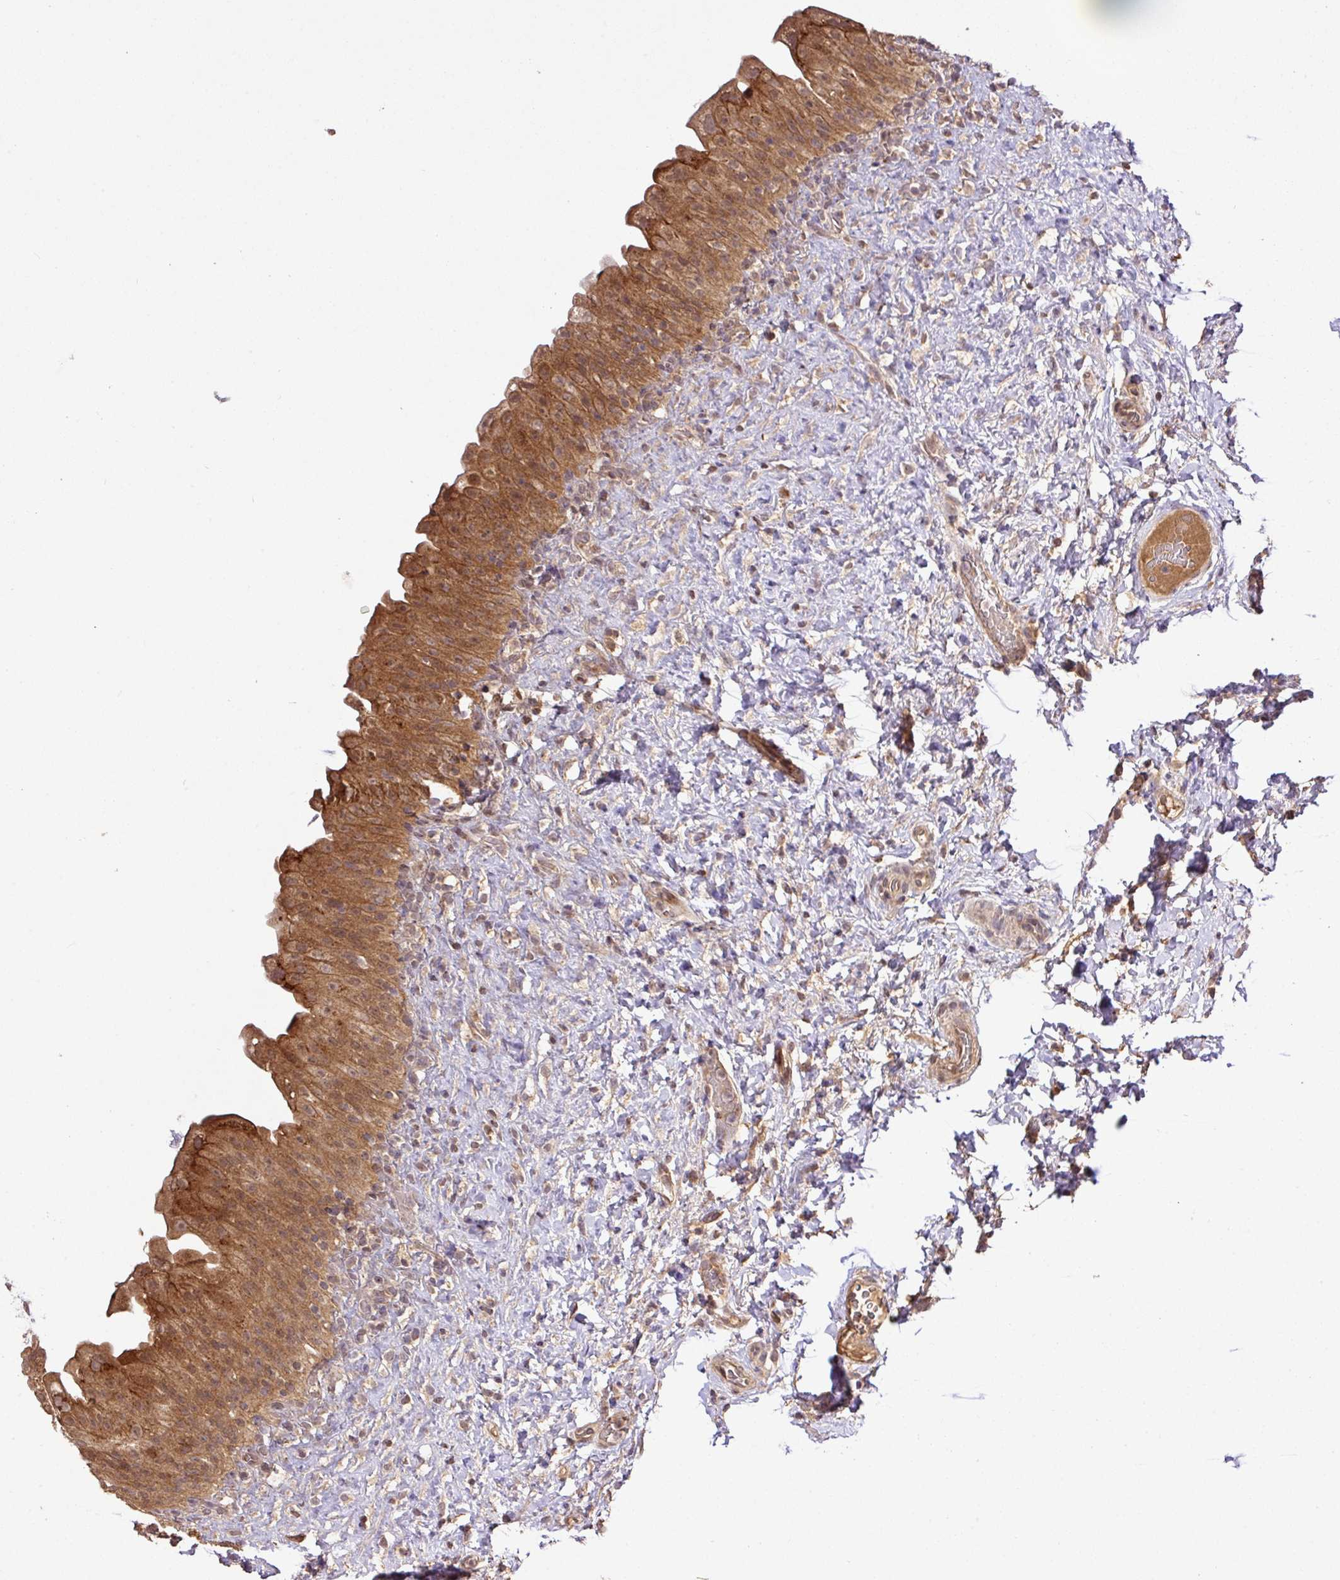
{"staining": {"intensity": "strong", "quantity": ">75%", "location": "cytoplasmic/membranous,nuclear"}, "tissue": "urinary bladder", "cell_type": "Urothelial cells", "image_type": "normal", "snomed": [{"axis": "morphology", "description": "Normal tissue, NOS"}, {"axis": "topography", "description": "Urinary bladder"}], "caption": "Urinary bladder stained with DAB (3,3'-diaminobenzidine) IHC exhibits high levels of strong cytoplasmic/membranous,nuclear positivity in approximately >75% of urothelial cells.", "gene": "FAIM", "patient": {"sex": "female", "age": 27}}